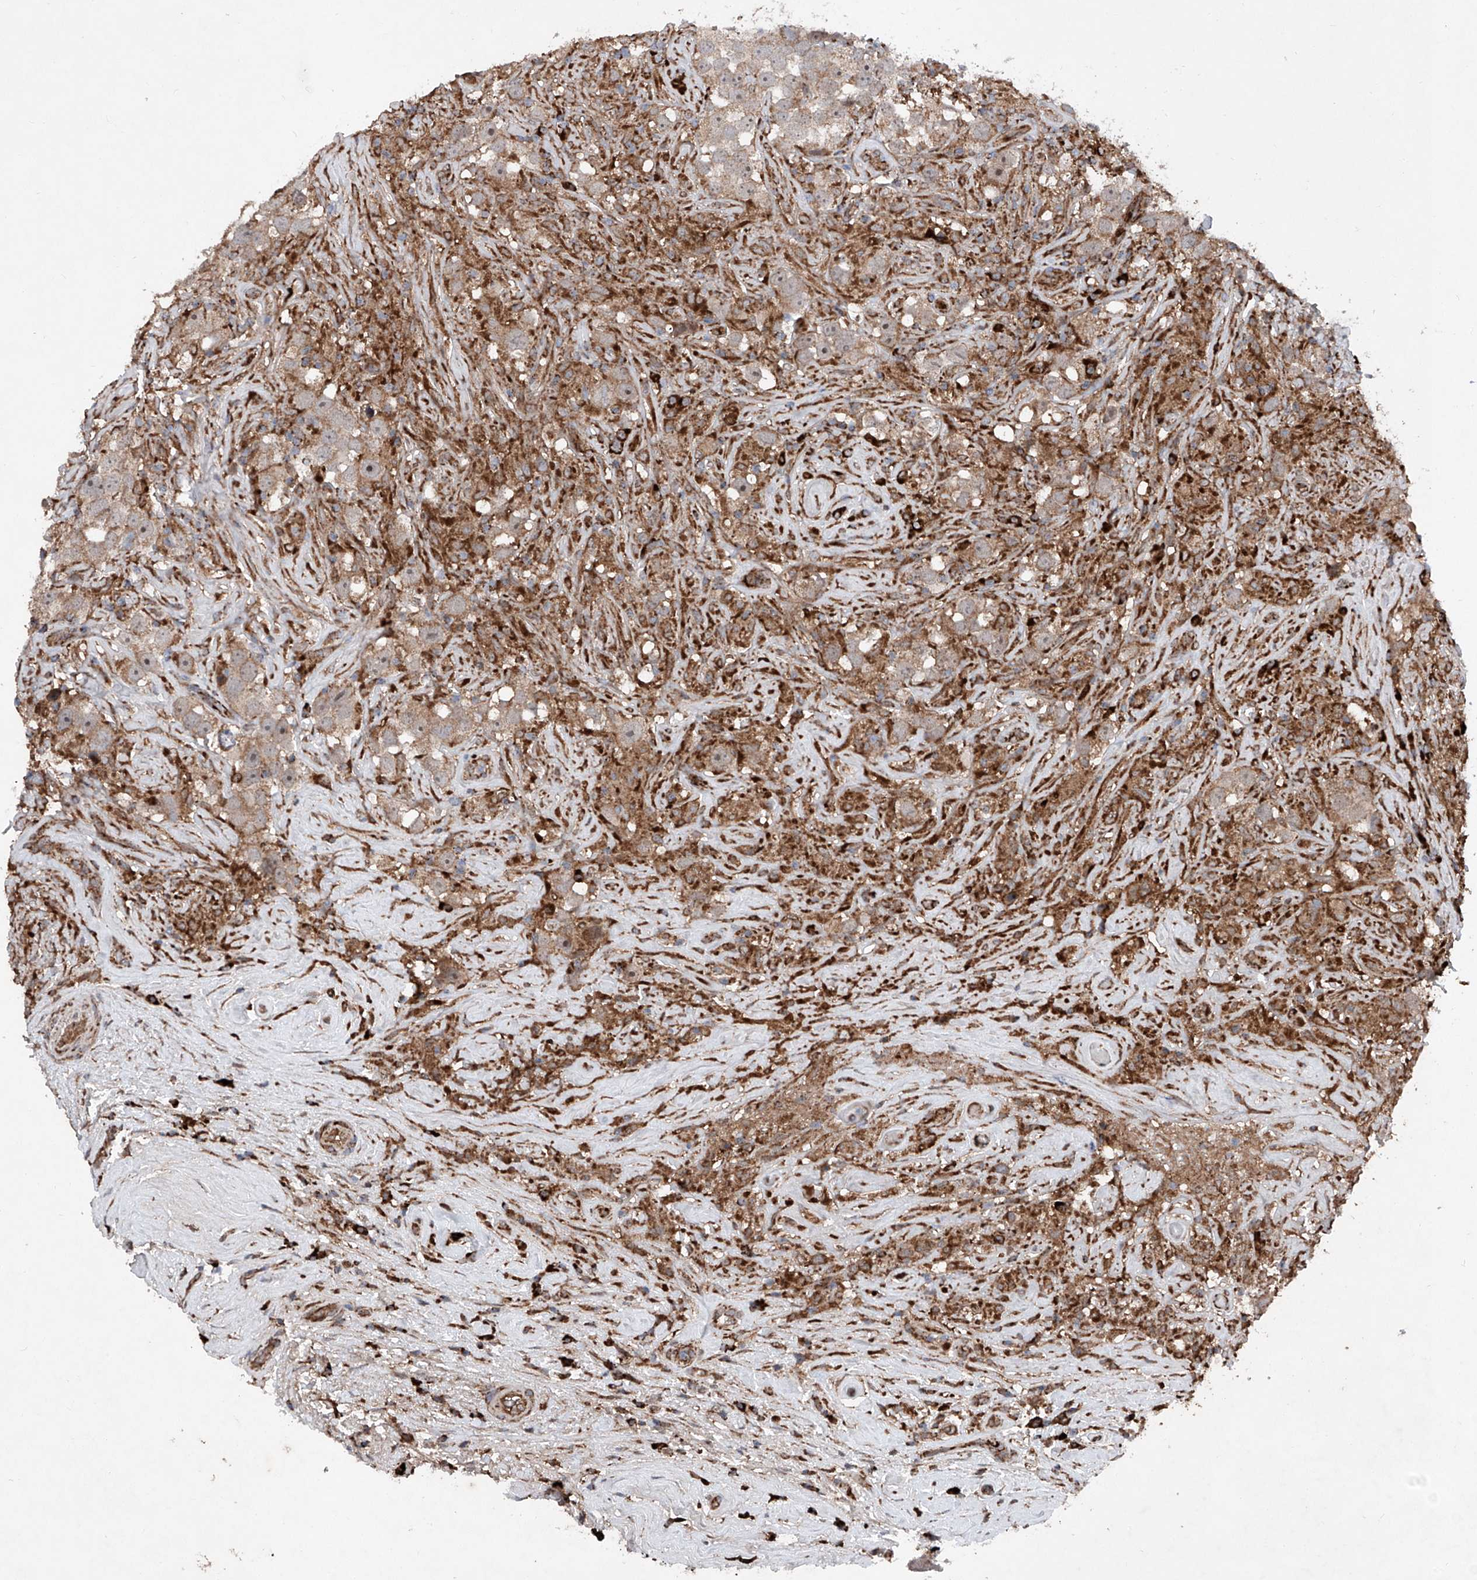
{"staining": {"intensity": "moderate", "quantity": "25%-75%", "location": "cytoplasmic/membranous"}, "tissue": "testis cancer", "cell_type": "Tumor cells", "image_type": "cancer", "snomed": [{"axis": "morphology", "description": "Seminoma, NOS"}, {"axis": "topography", "description": "Testis"}], "caption": "IHC (DAB) staining of seminoma (testis) demonstrates moderate cytoplasmic/membranous protein expression in about 25%-75% of tumor cells. Immunohistochemistry stains the protein in brown and the nuclei are stained blue.", "gene": "DAD1", "patient": {"sex": "male", "age": 49}}